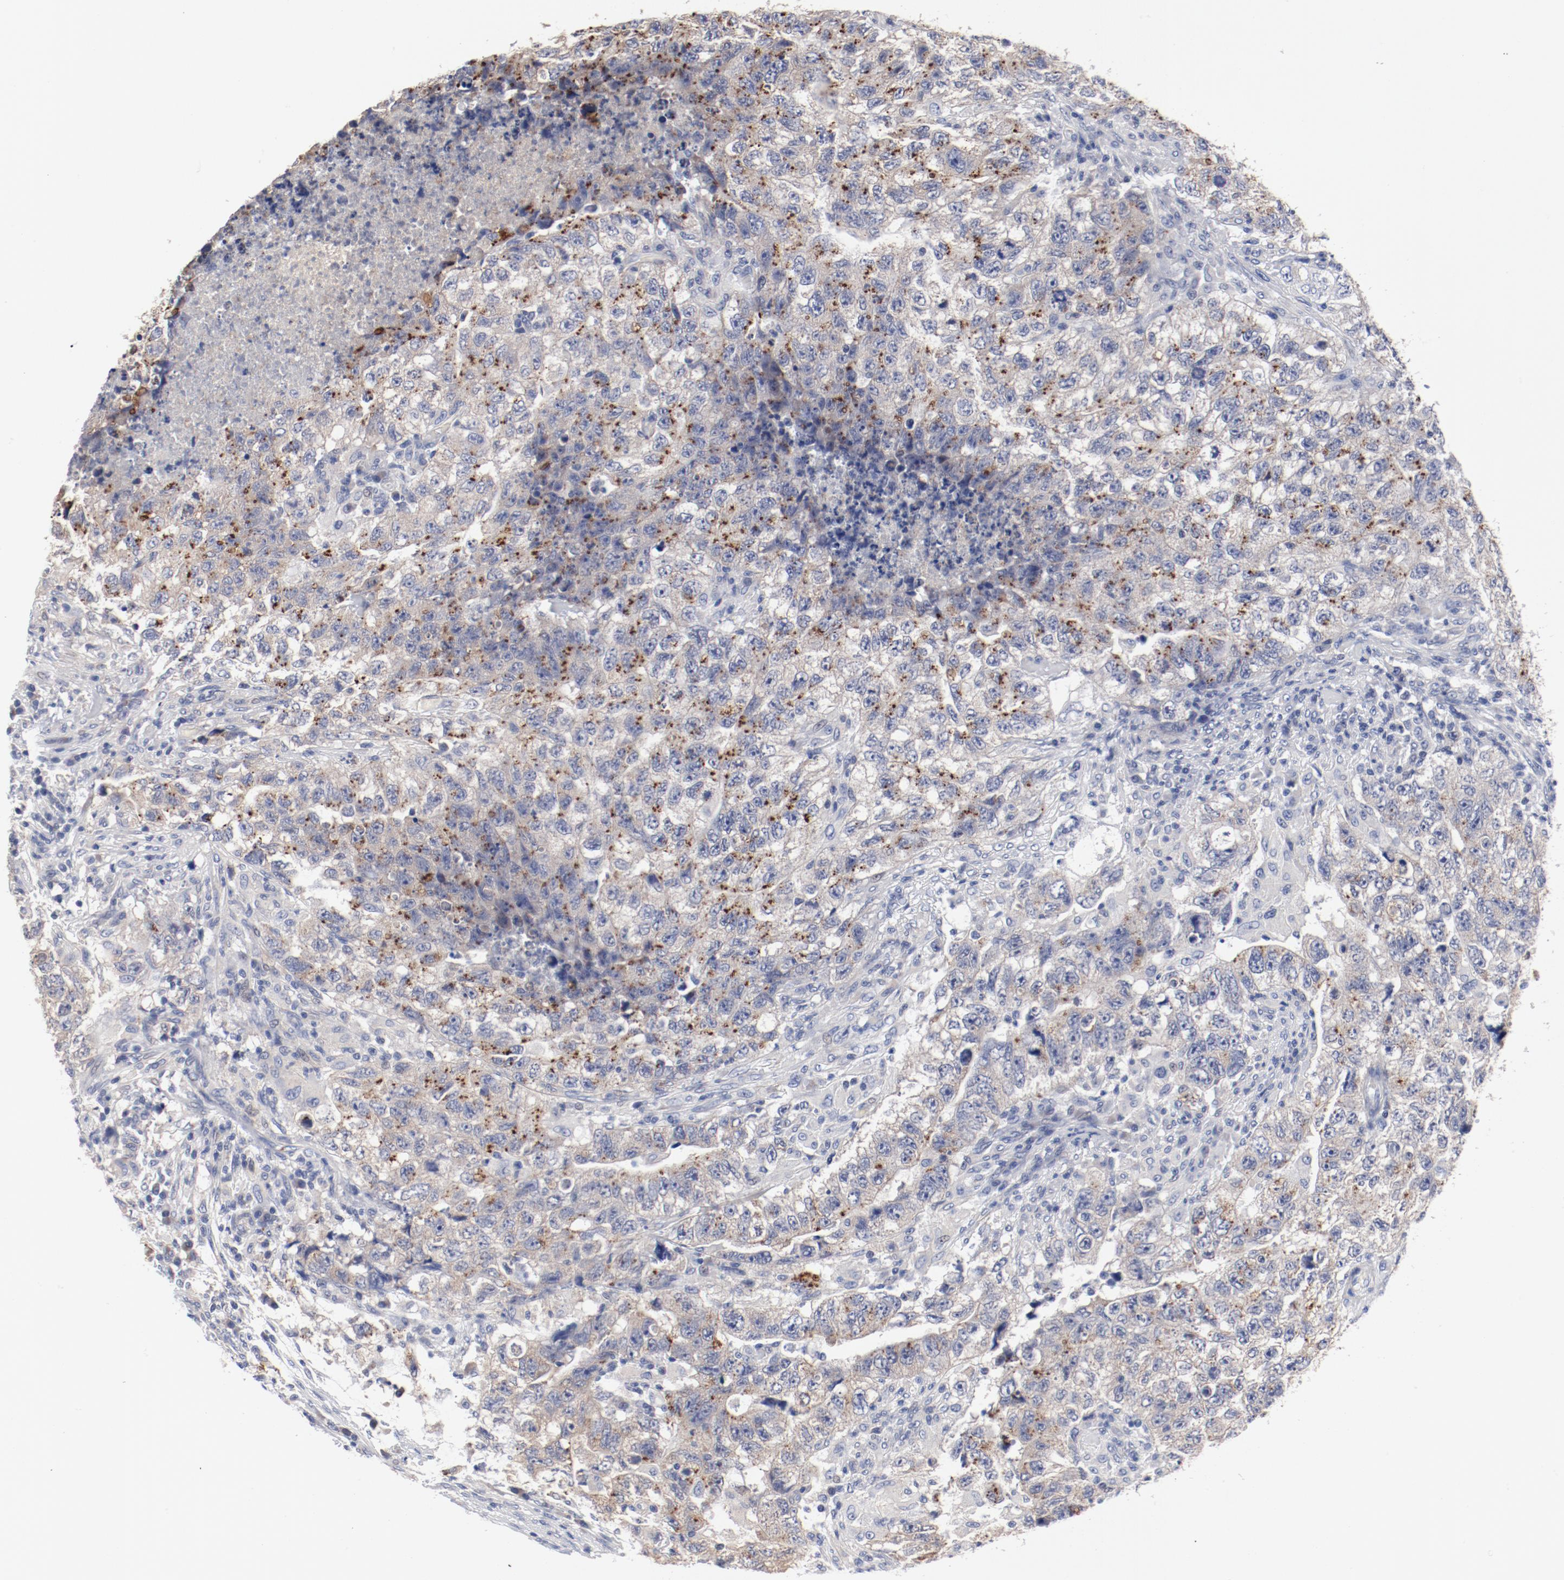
{"staining": {"intensity": "moderate", "quantity": "25%-75%", "location": "cytoplasmic/membranous"}, "tissue": "testis cancer", "cell_type": "Tumor cells", "image_type": "cancer", "snomed": [{"axis": "morphology", "description": "Carcinoma, Embryonal, NOS"}, {"axis": "topography", "description": "Testis"}], "caption": "Protein staining demonstrates moderate cytoplasmic/membranous staining in about 25%-75% of tumor cells in testis cancer (embryonal carcinoma).", "gene": "GPR143", "patient": {"sex": "male", "age": 21}}